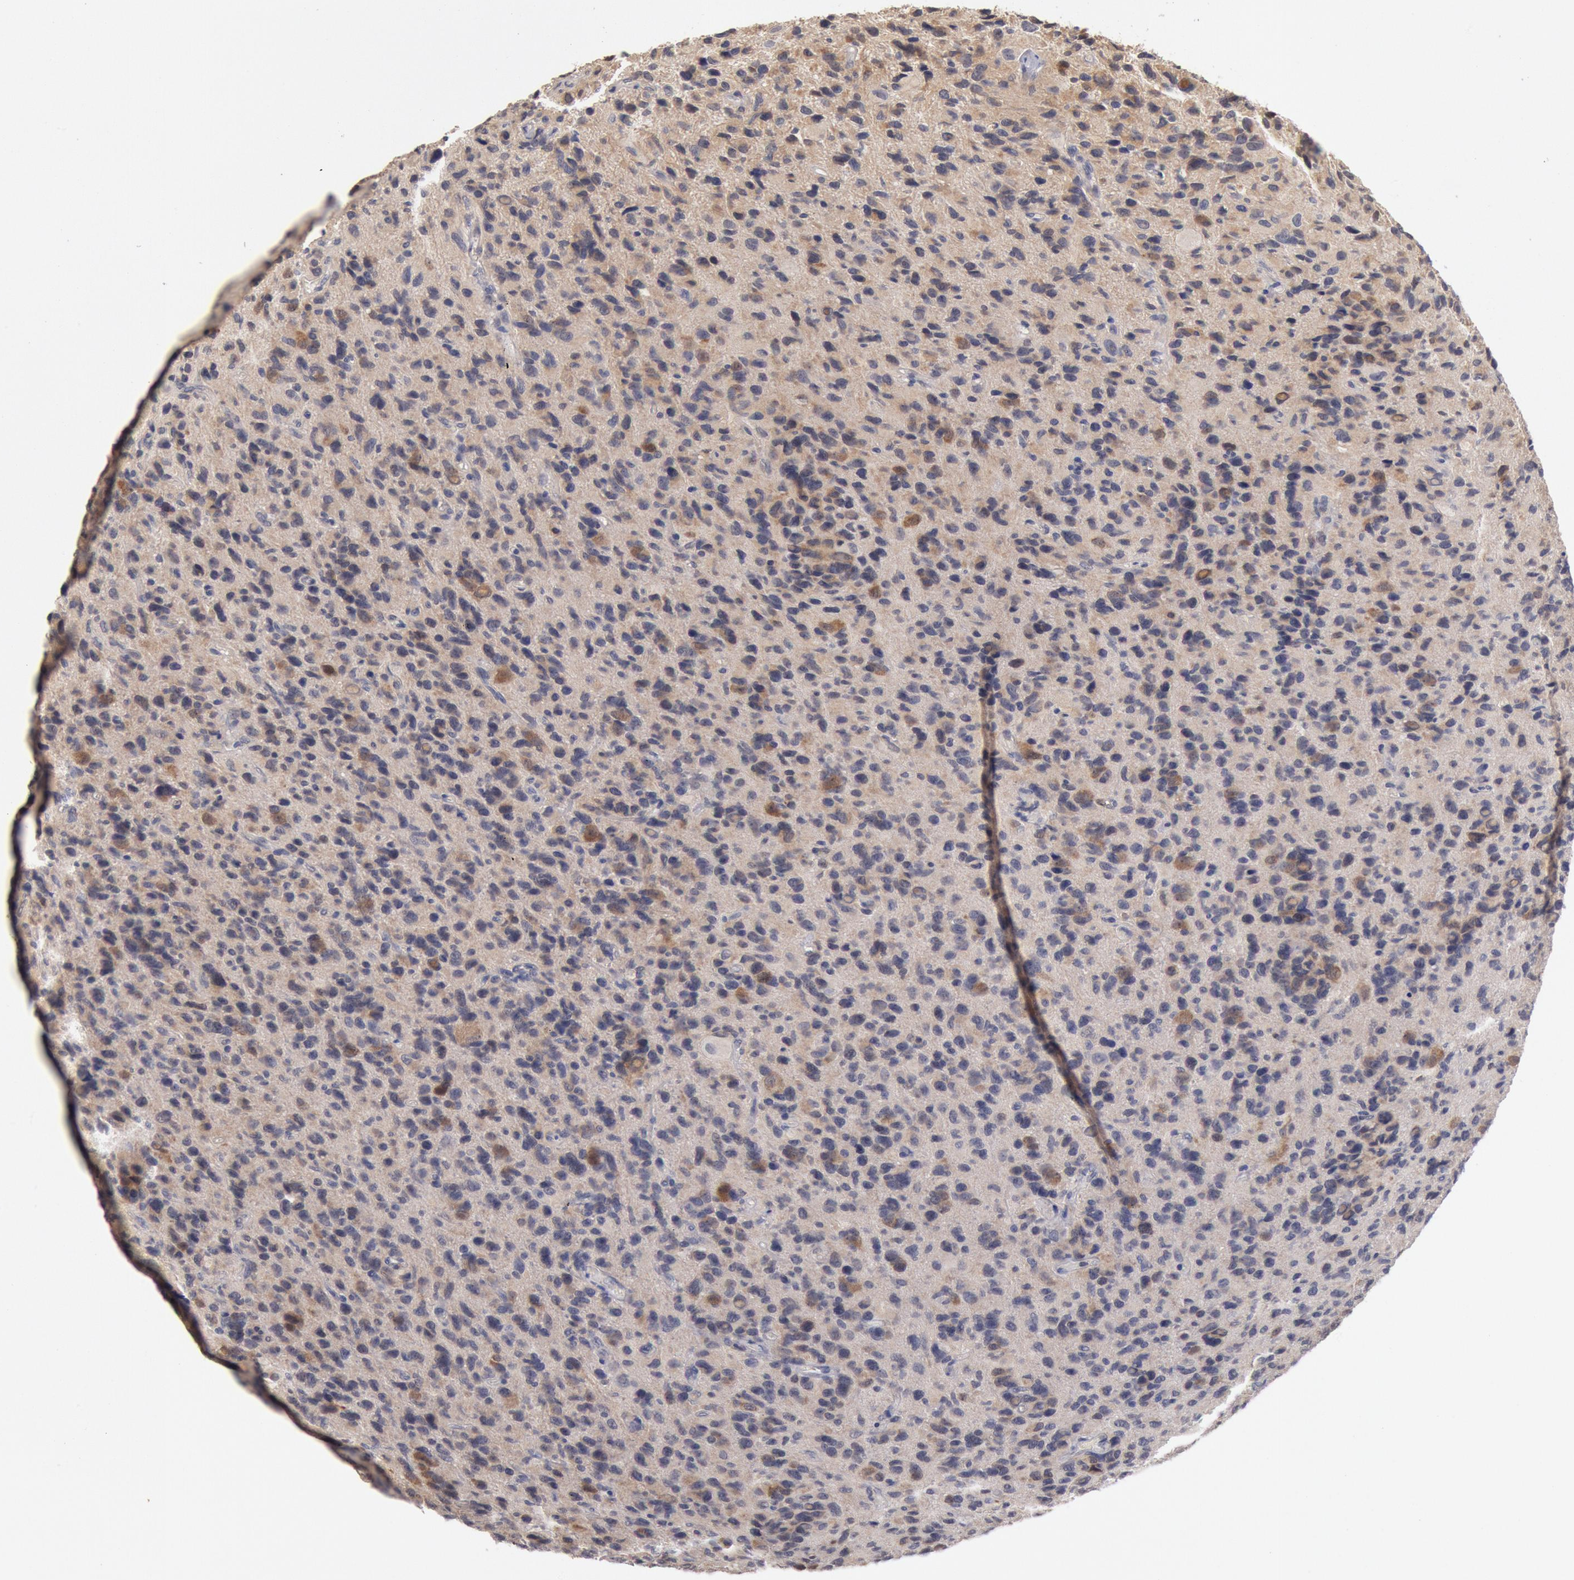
{"staining": {"intensity": "weak", "quantity": "<25%", "location": "cytoplasmic/membranous"}, "tissue": "glioma", "cell_type": "Tumor cells", "image_type": "cancer", "snomed": [{"axis": "morphology", "description": "Glioma, malignant, High grade"}, {"axis": "topography", "description": "Brain"}], "caption": "An image of malignant glioma (high-grade) stained for a protein demonstrates no brown staining in tumor cells.", "gene": "DNAJA1", "patient": {"sex": "male", "age": 77}}